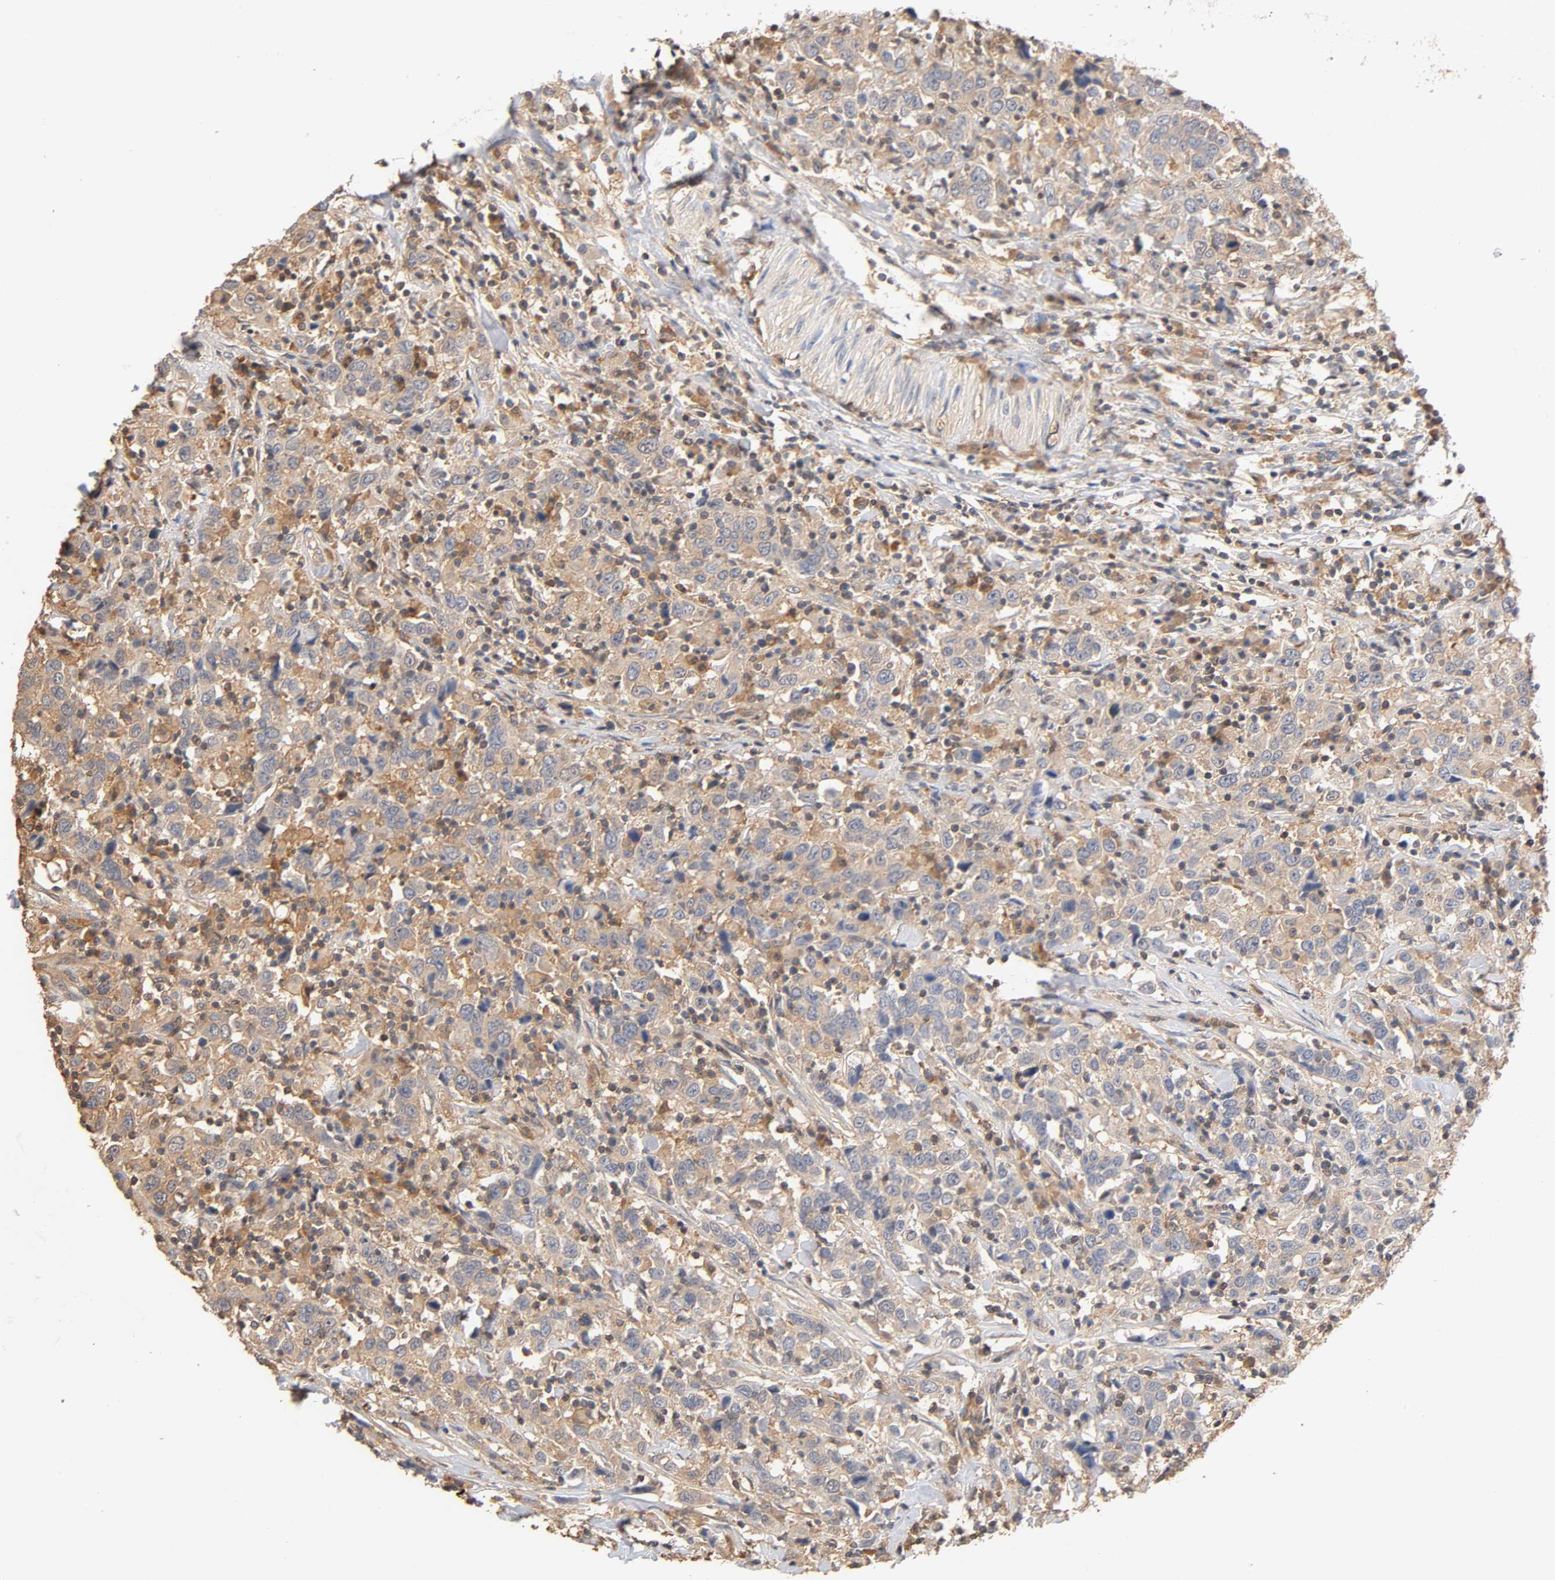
{"staining": {"intensity": "weak", "quantity": ">75%", "location": "cytoplasmic/membranous"}, "tissue": "urothelial cancer", "cell_type": "Tumor cells", "image_type": "cancer", "snomed": [{"axis": "morphology", "description": "Urothelial carcinoma, High grade"}, {"axis": "topography", "description": "Urinary bladder"}], "caption": "DAB (3,3'-diaminobenzidine) immunohistochemical staining of high-grade urothelial carcinoma reveals weak cytoplasmic/membranous protein staining in about >75% of tumor cells.", "gene": "ALDOA", "patient": {"sex": "male", "age": 61}}